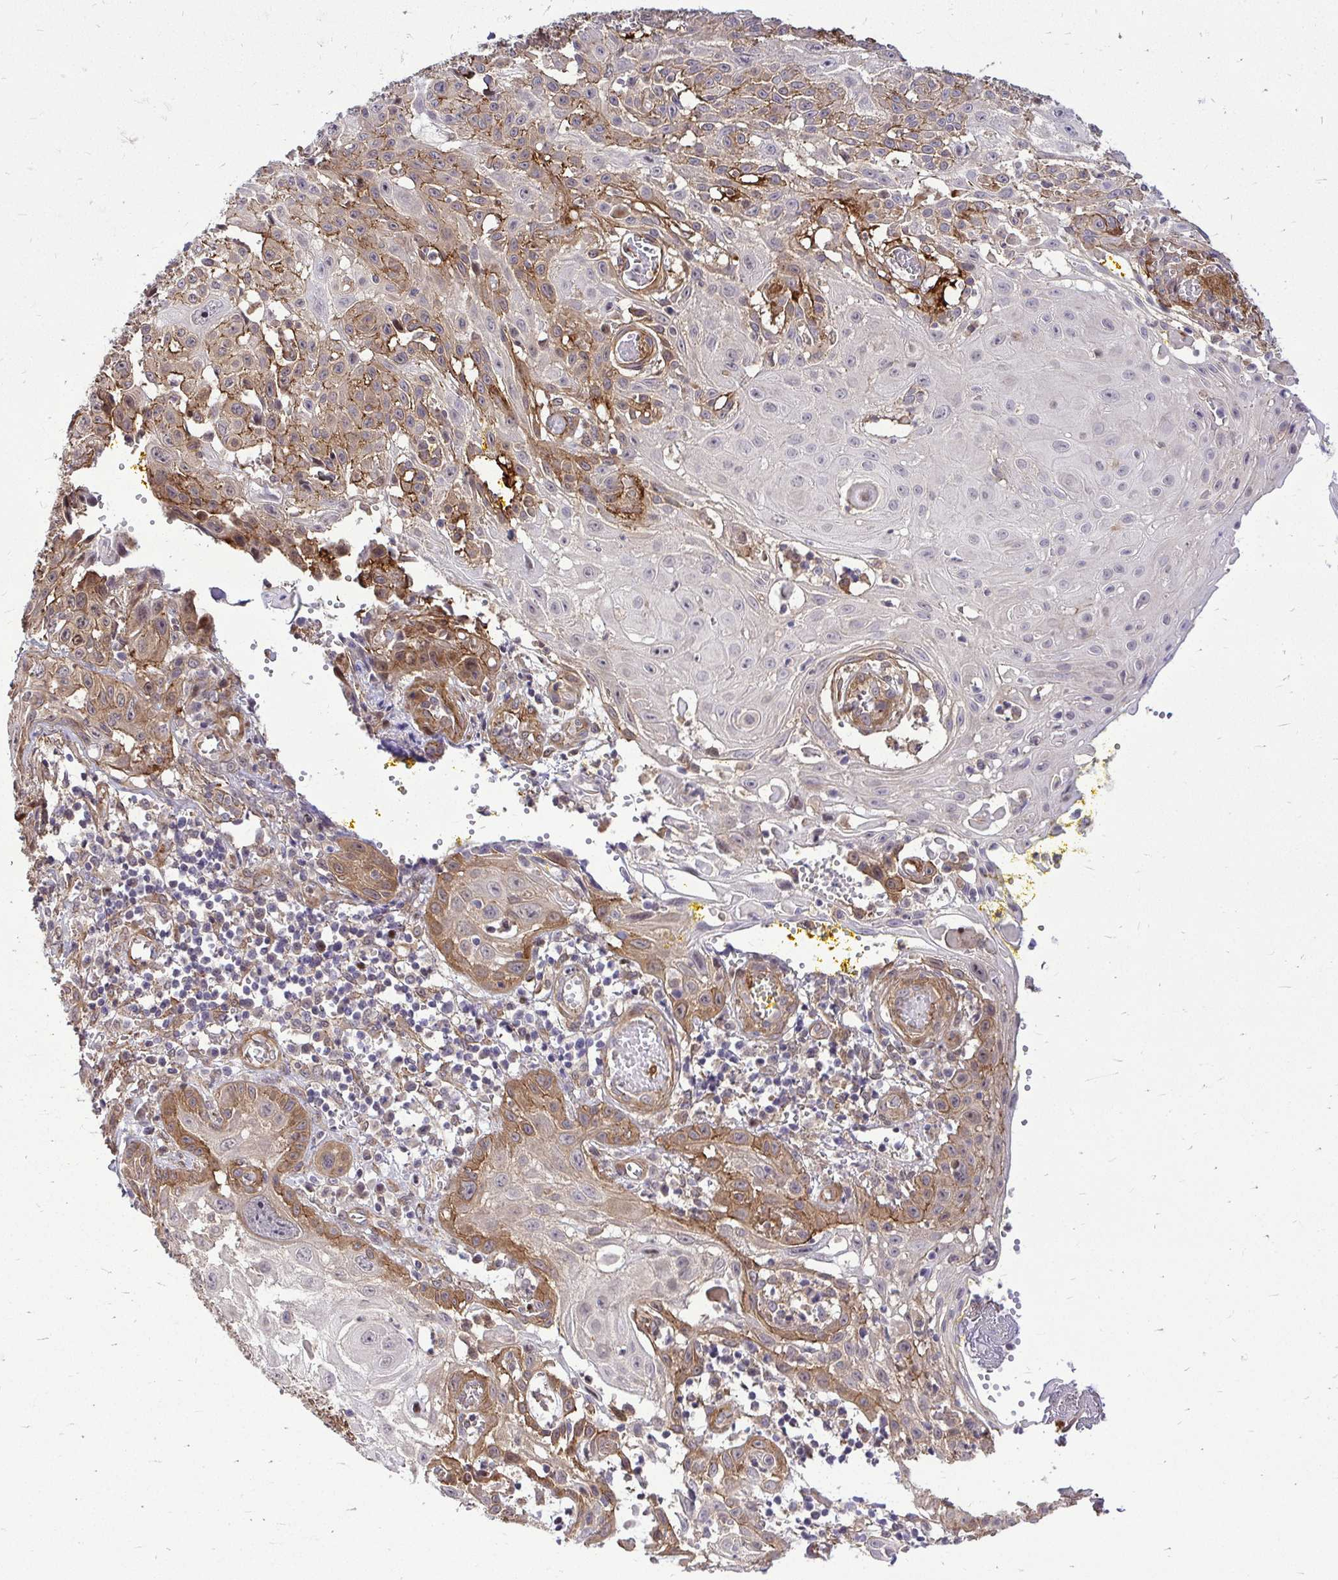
{"staining": {"intensity": "moderate", "quantity": ">75%", "location": "cytoplasmic/membranous"}, "tissue": "skin cancer", "cell_type": "Tumor cells", "image_type": "cancer", "snomed": [{"axis": "morphology", "description": "Squamous cell carcinoma, NOS"}, {"axis": "topography", "description": "Skin"}, {"axis": "topography", "description": "Vulva"}], "caption": "This photomicrograph displays skin cancer (squamous cell carcinoma) stained with IHC to label a protein in brown. The cytoplasmic/membranous of tumor cells show moderate positivity for the protein. Nuclei are counter-stained blue.", "gene": "TRIP6", "patient": {"sex": "female", "age": 71}}